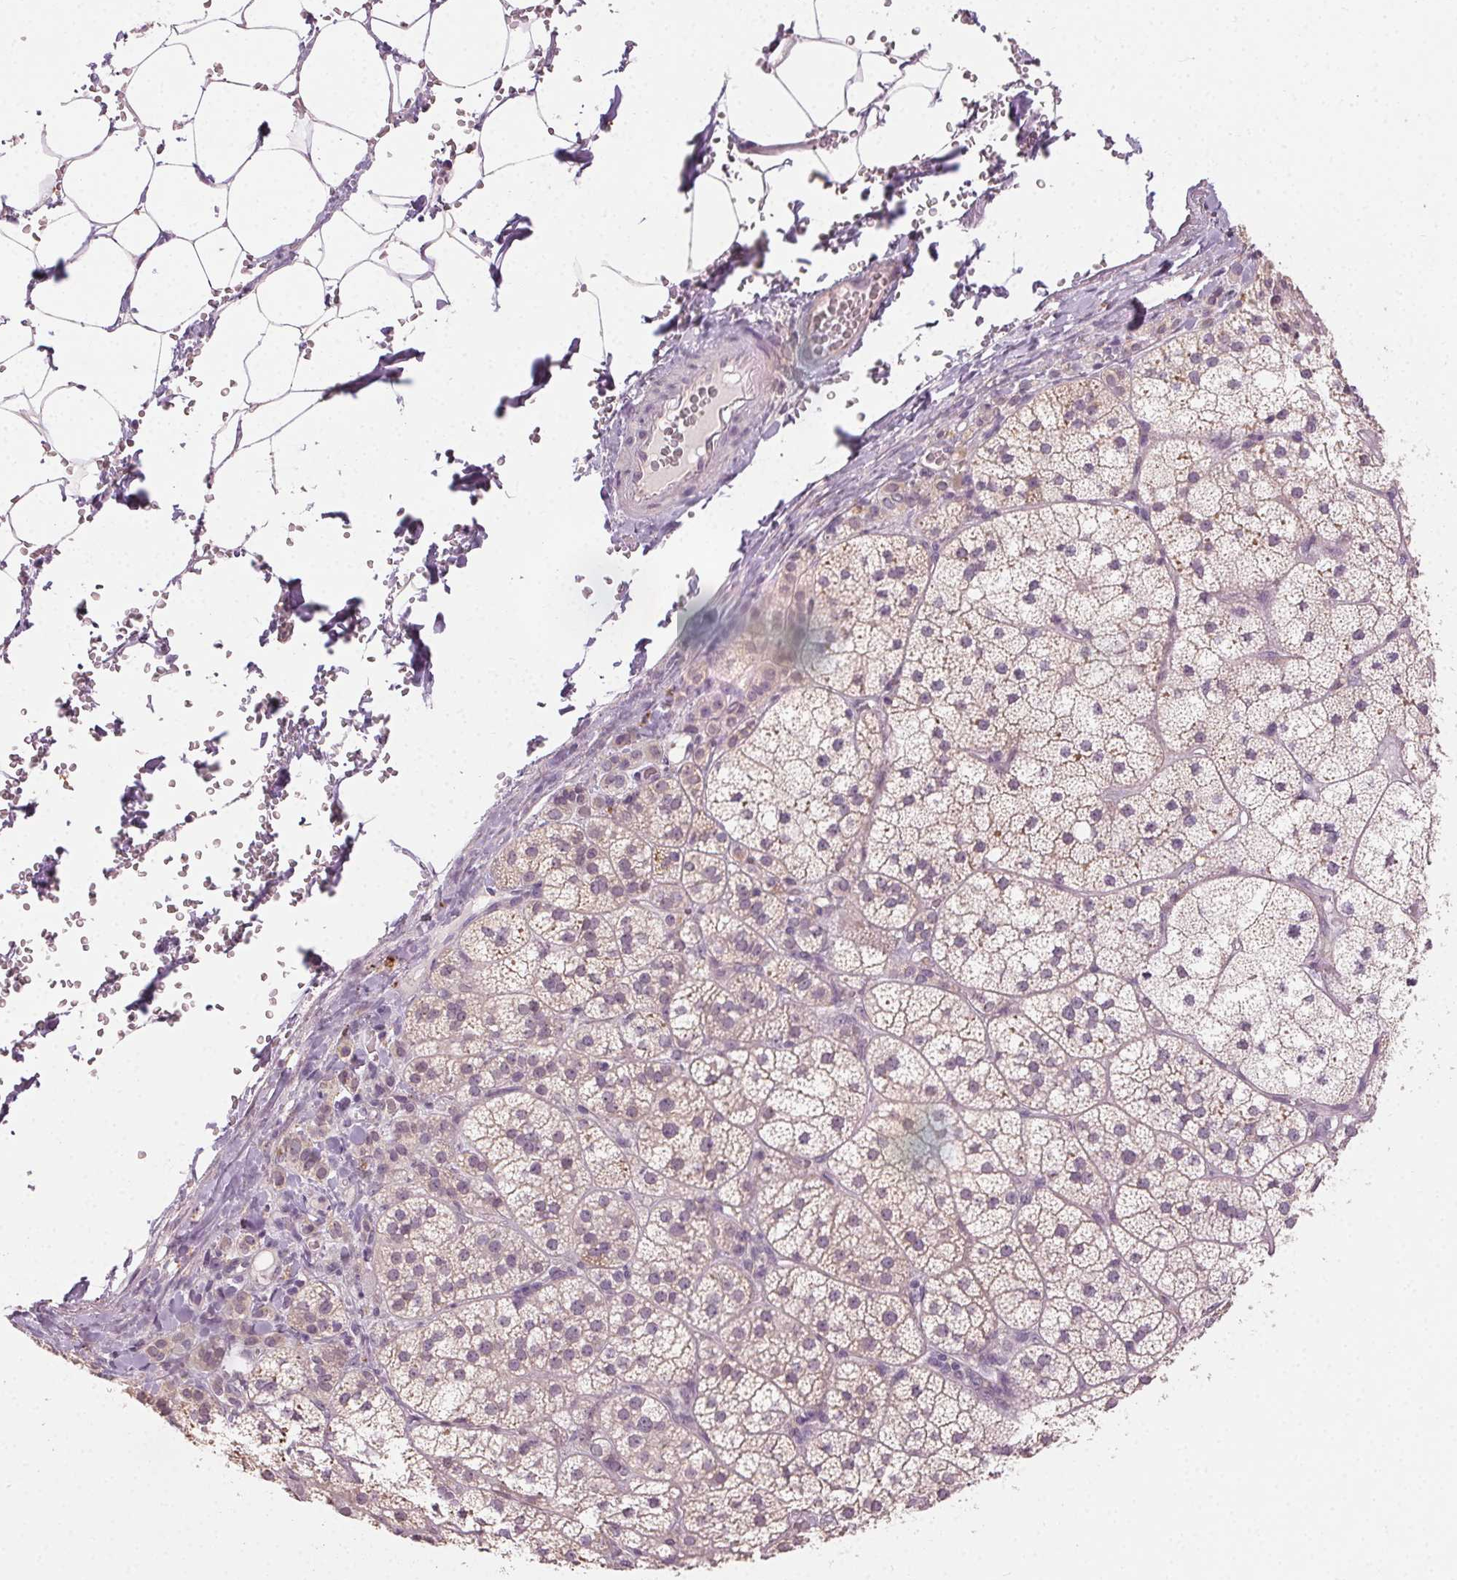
{"staining": {"intensity": "moderate", "quantity": "<25%", "location": "cytoplasmic/membranous"}, "tissue": "adrenal gland", "cell_type": "Glandular cells", "image_type": "normal", "snomed": [{"axis": "morphology", "description": "Normal tissue, NOS"}, {"axis": "topography", "description": "Adrenal gland"}], "caption": "IHC staining of benign adrenal gland, which exhibits low levels of moderate cytoplasmic/membranous staining in about <25% of glandular cells indicating moderate cytoplasmic/membranous protein expression. The staining was performed using DAB (brown) for protein detection and nuclei were counterstained in hematoxylin (blue).", "gene": "CLTRN", "patient": {"sex": "female", "age": 60}}